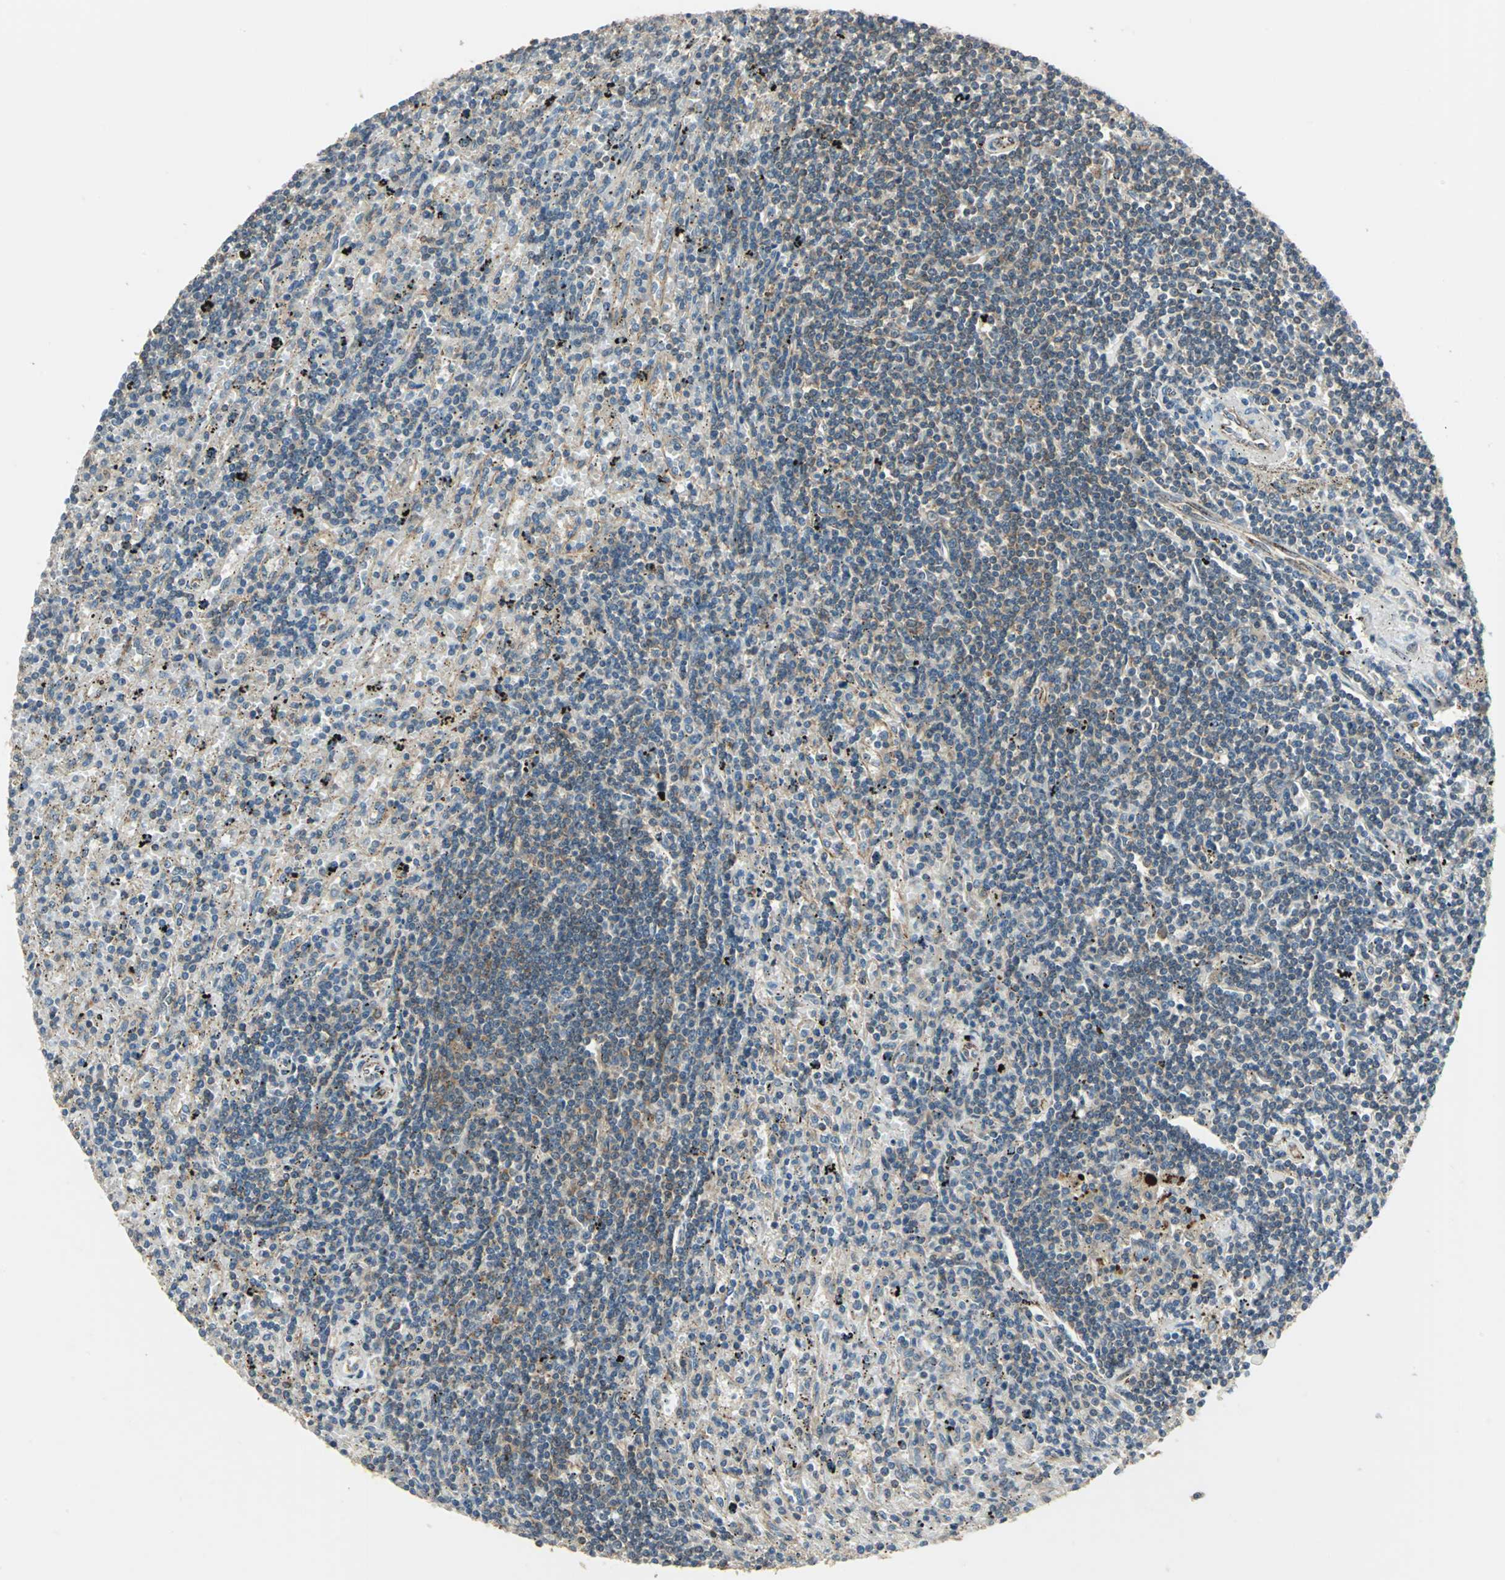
{"staining": {"intensity": "moderate", "quantity": "<25%", "location": "cytoplasmic/membranous"}, "tissue": "lymphoma", "cell_type": "Tumor cells", "image_type": "cancer", "snomed": [{"axis": "morphology", "description": "Malignant lymphoma, non-Hodgkin's type, Low grade"}, {"axis": "topography", "description": "Spleen"}], "caption": "Immunohistochemical staining of human lymphoma displays moderate cytoplasmic/membranous protein staining in about <25% of tumor cells.", "gene": "RAPGEF1", "patient": {"sex": "male", "age": 76}}